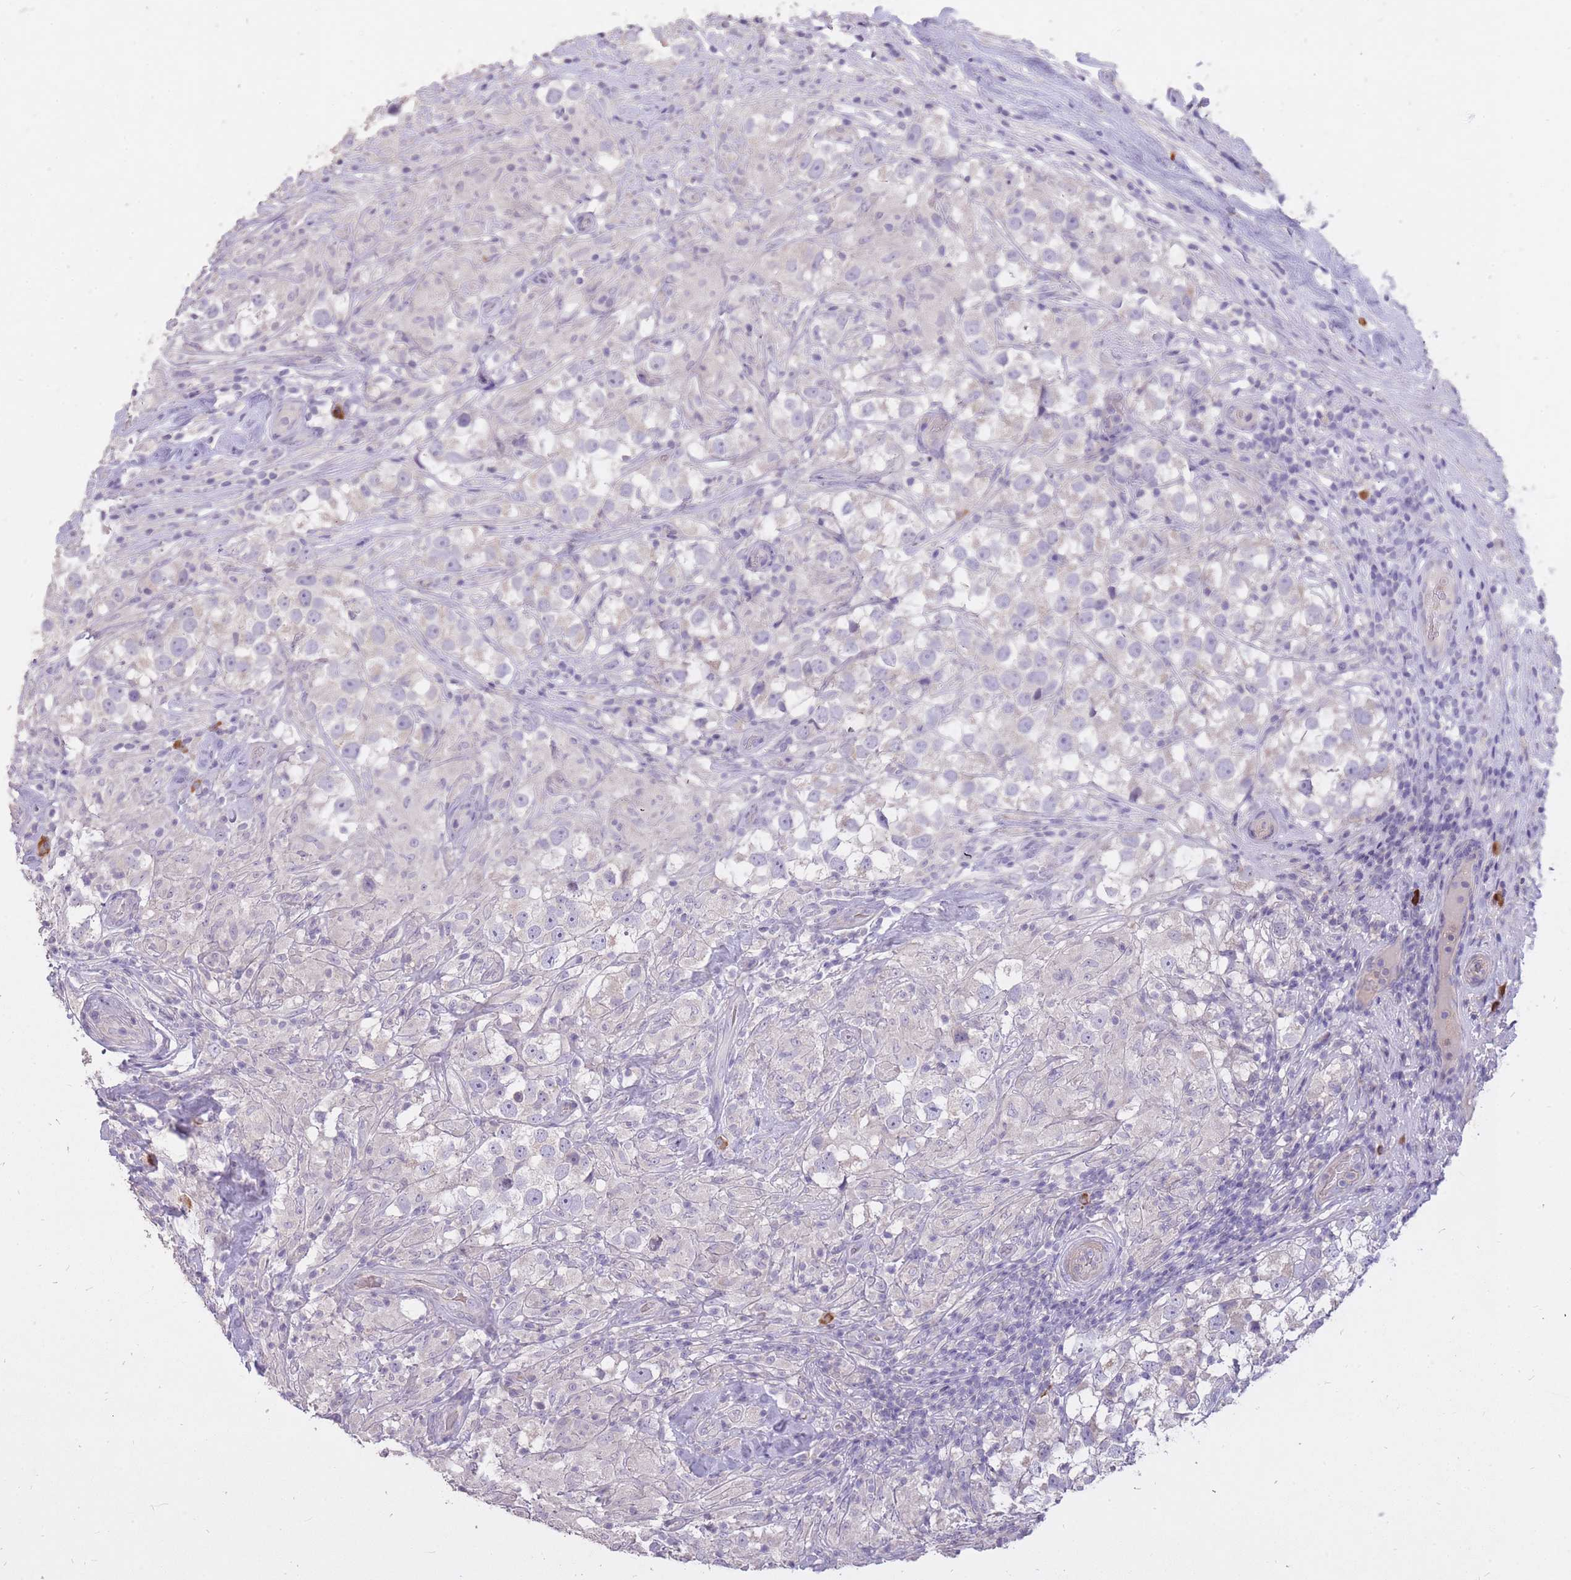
{"staining": {"intensity": "negative", "quantity": "none", "location": "none"}, "tissue": "testis cancer", "cell_type": "Tumor cells", "image_type": "cancer", "snomed": [{"axis": "morphology", "description": "Seminoma, NOS"}, {"axis": "topography", "description": "Testis"}], "caption": "High power microscopy image of an immunohistochemistry (IHC) image of testis seminoma, revealing no significant positivity in tumor cells. The staining is performed using DAB (3,3'-diaminobenzidine) brown chromogen with nuclei counter-stained in using hematoxylin.", "gene": "FRG2C", "patient": {"sex": "male", "age": 46}}